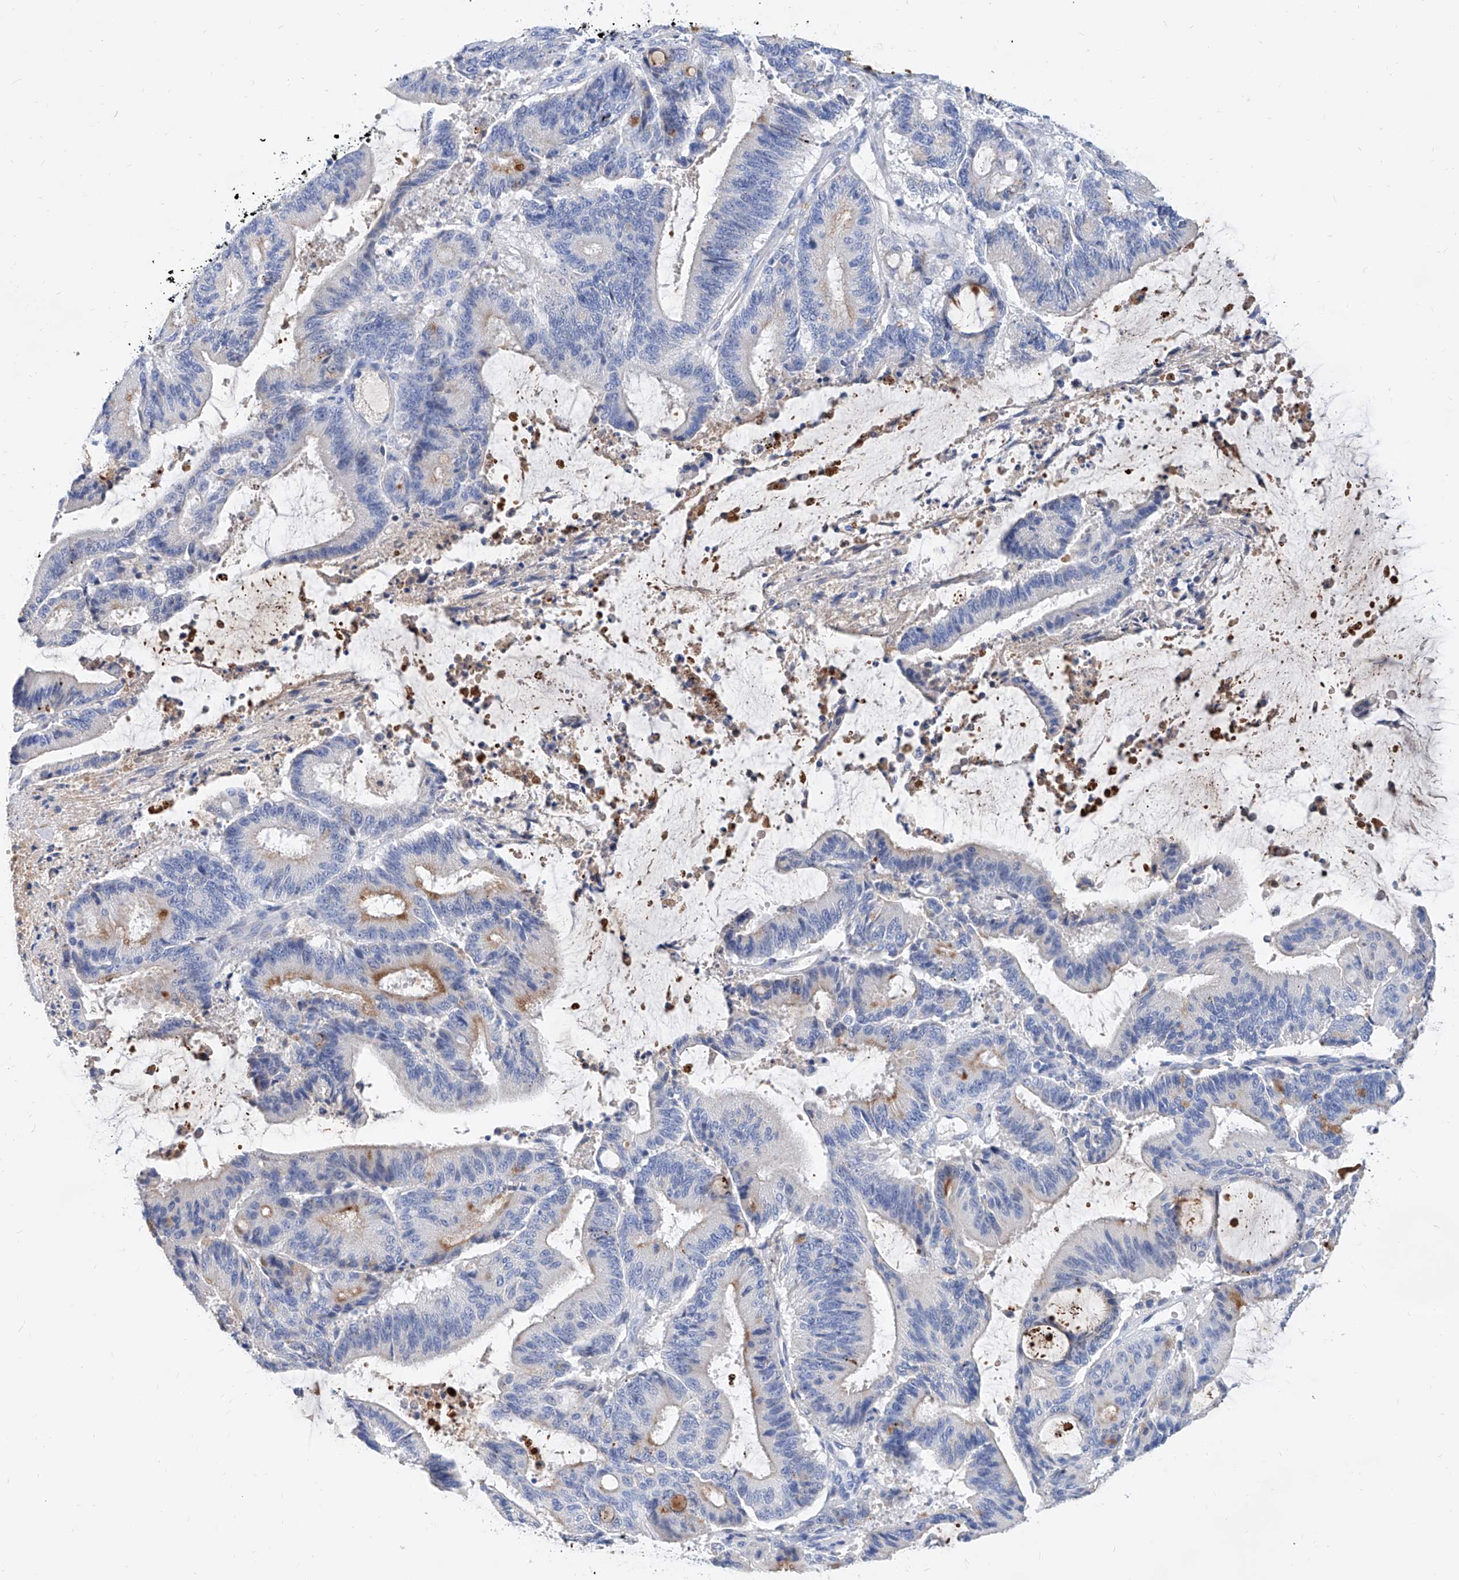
{"staining": {"intensity": "moderate", "quantity": "<25%", "location": "cytoplasmic/membranous"}, "tissue": "liver cancer", "cell_type": "Tumor cells", "image_type": "cancer", "snomed": [{"axis": "morphology", "description": "Normal tissue, NOS"}, {"axis": "morphology", "description": "Cholangiocarcinoma"}, {"axis": "topography", "description": "Liver"}, {"axis": "topography", "description": "Peripheral nerve tissue"}], "caption": "Immunohistochemistry (IHC) of cholangiocarcinoma (liver) demonstrates low levels of moderate cytoplasmic/membranous staining in about <25% of tumor cells. Nuclei are stained in blue.", "gene": "SLC25A29", "patient": {"sex": "female", "age": 73}}